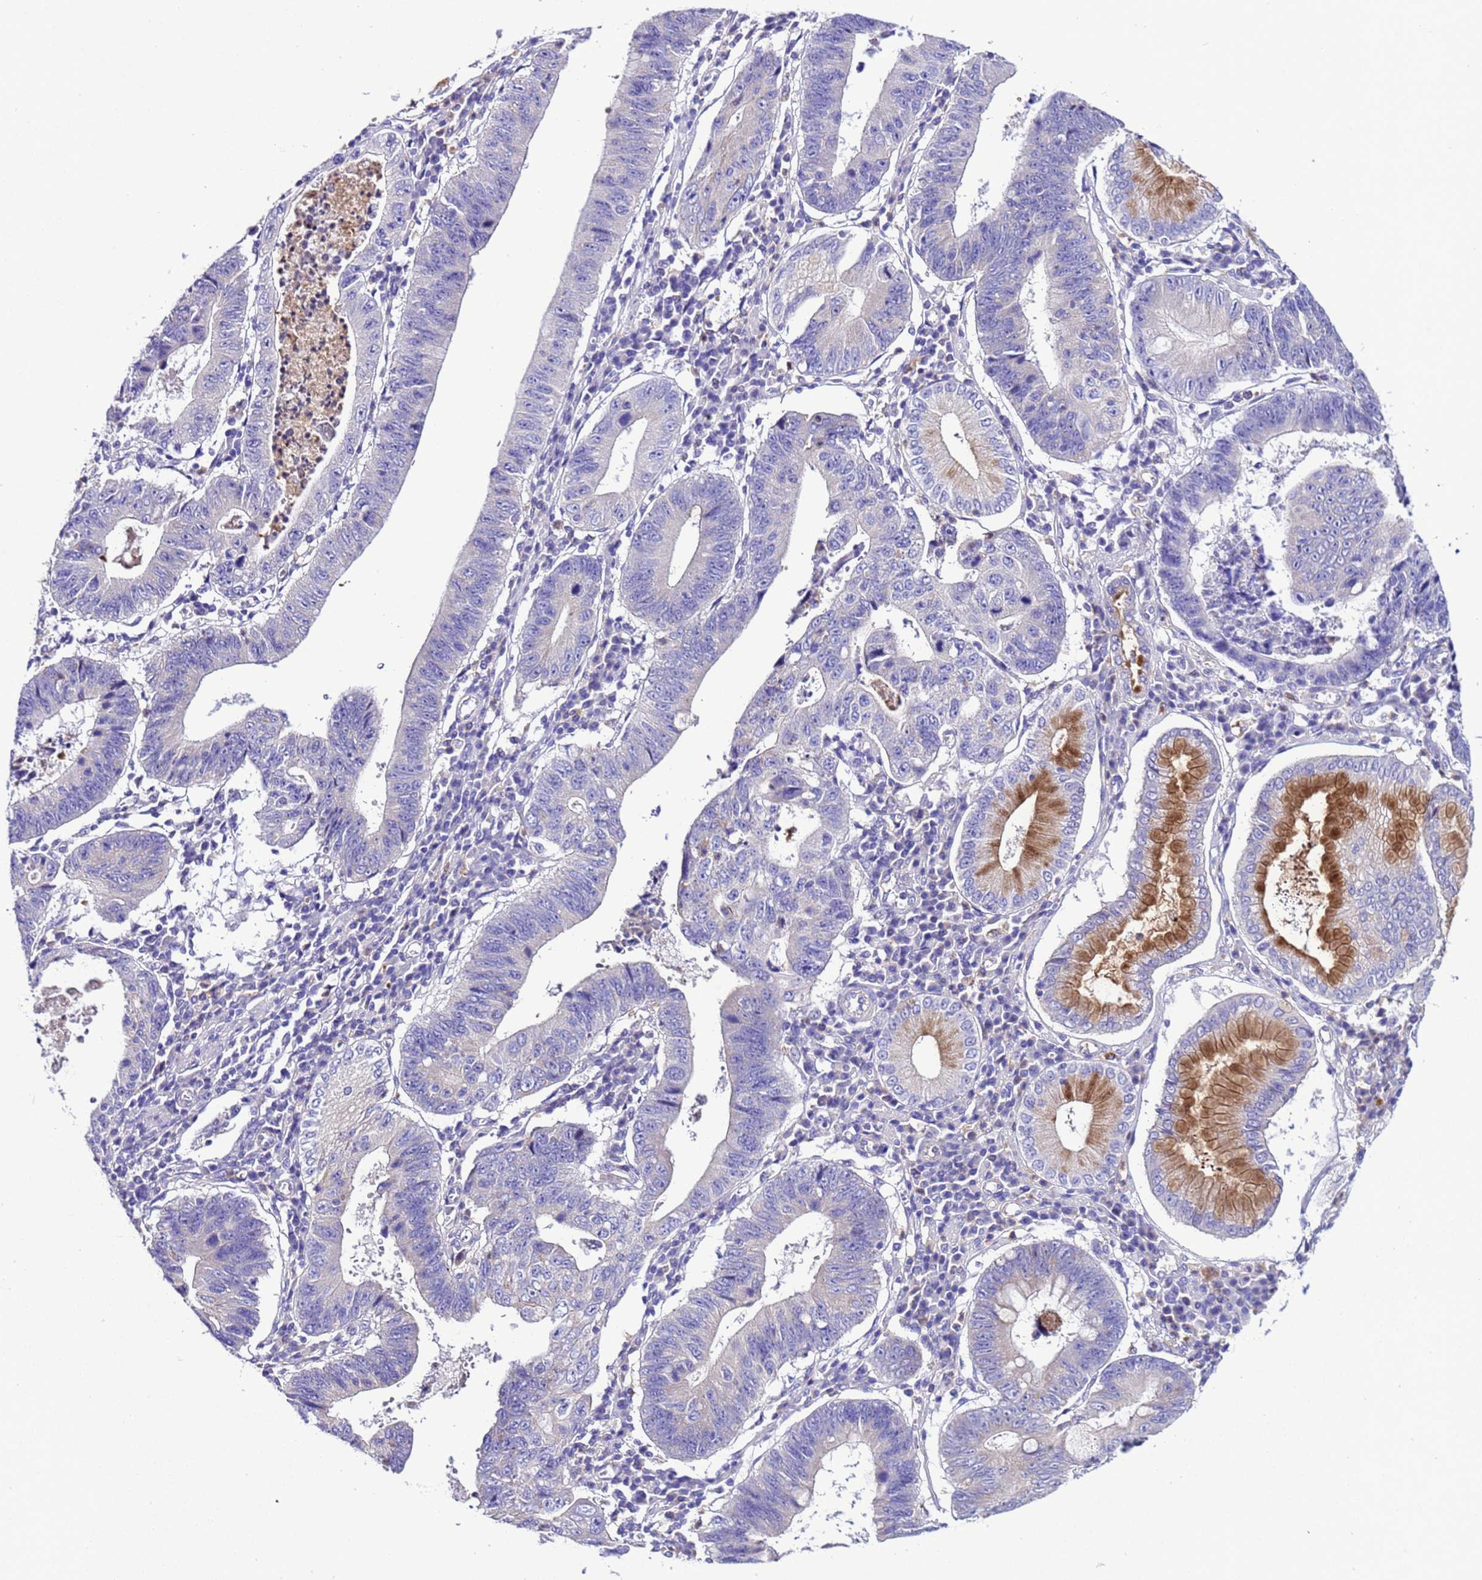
{"staining": {"intensity": "weak", "quantity": "<25%", "location": "cytoplasmic/membranous"}, "tissue": "stomach cancer", "cell_type": "Tumor cells", "image_type": "cancer", "snomed": [{"axis": "morphology", "description": "Adenocarcinoma, NOS"}, {"axis": "topography", "description": "Stomach"}], "caption": "The micrograph displays no significant positivity in tumor cells of stomach cancer.", "gene": "KICS2", "patient": {"sex": "male", "age": 59}}